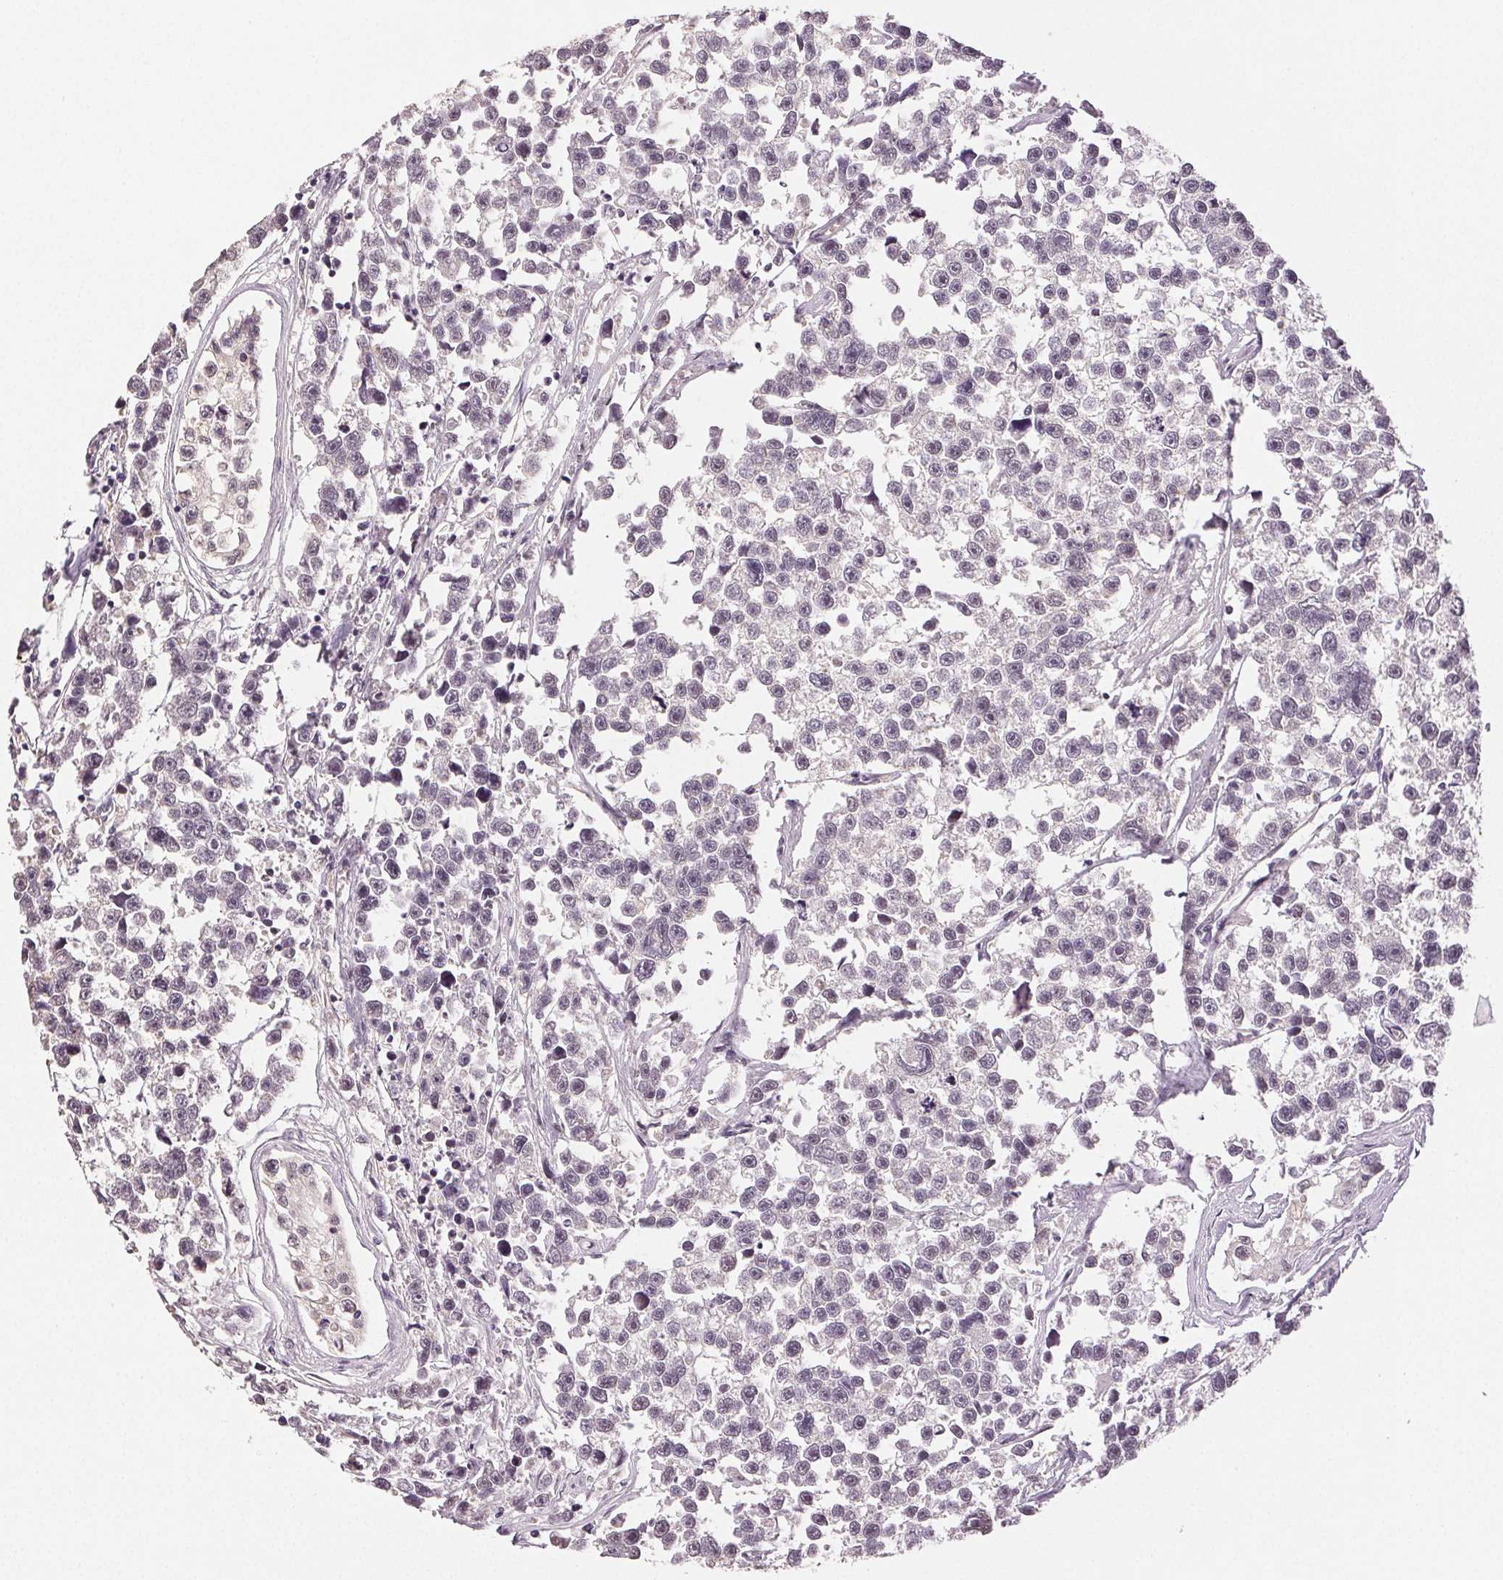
{"staining": {"intensity": "negative", "quantity": "none", "location": "none"}, "tissue": "testis cancer", "cell_type": "Tumor cells", "image_type": "cancer", "snomed": [{"axis": "morphology", "description": "Seminoma, NOS"}, {"axis": "topography", "description": "Testis"}], "caption": "IHC photomicrograph of testis cancer stained for a protein (brown), which shows no staining in tumor cells.", "gene": "PLCB1", "patient": {"sex": "male", "age": 26}}